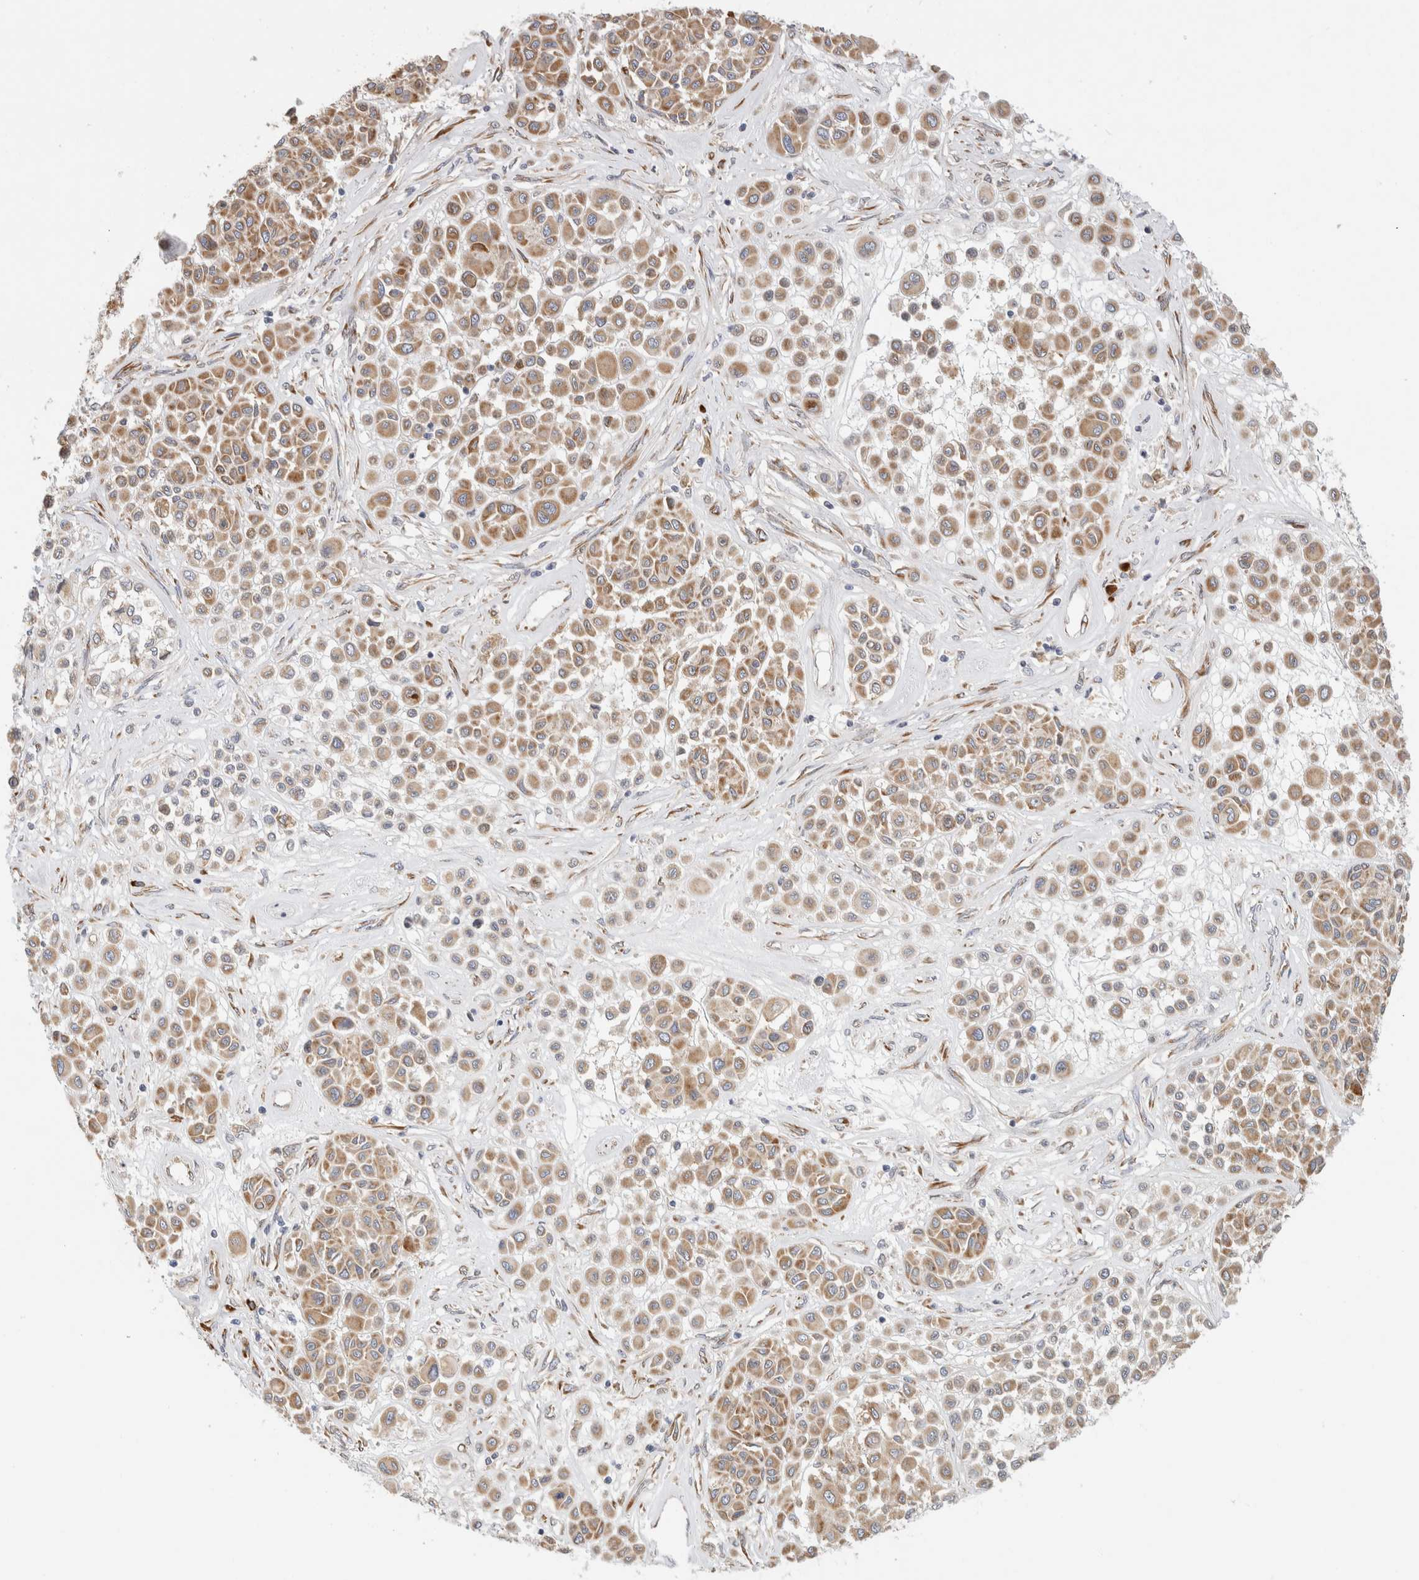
{"staining": {"intensity": "moderate", "quantity": ">75%", "location": "cytoplasmic/membranous"}, "tissue": "melanoma", "cell_type": "Tumor cells", "image_type": "cancer", "snomed": [{"axis": "morphology", "description": "Malignant melanoma, Metastatic site"}, {"axis": "topography", "description": "Soft tissue"}], "caption": "DAB (3,3'-diaminobenzidine) immunohistochemical staining of melanoma reveals moderate cytoplasmic/membranous protein positivity in approximately >75% of tumor cells.", "gene": "RPN2", "patient": {"sex": "male", "age": 41}}